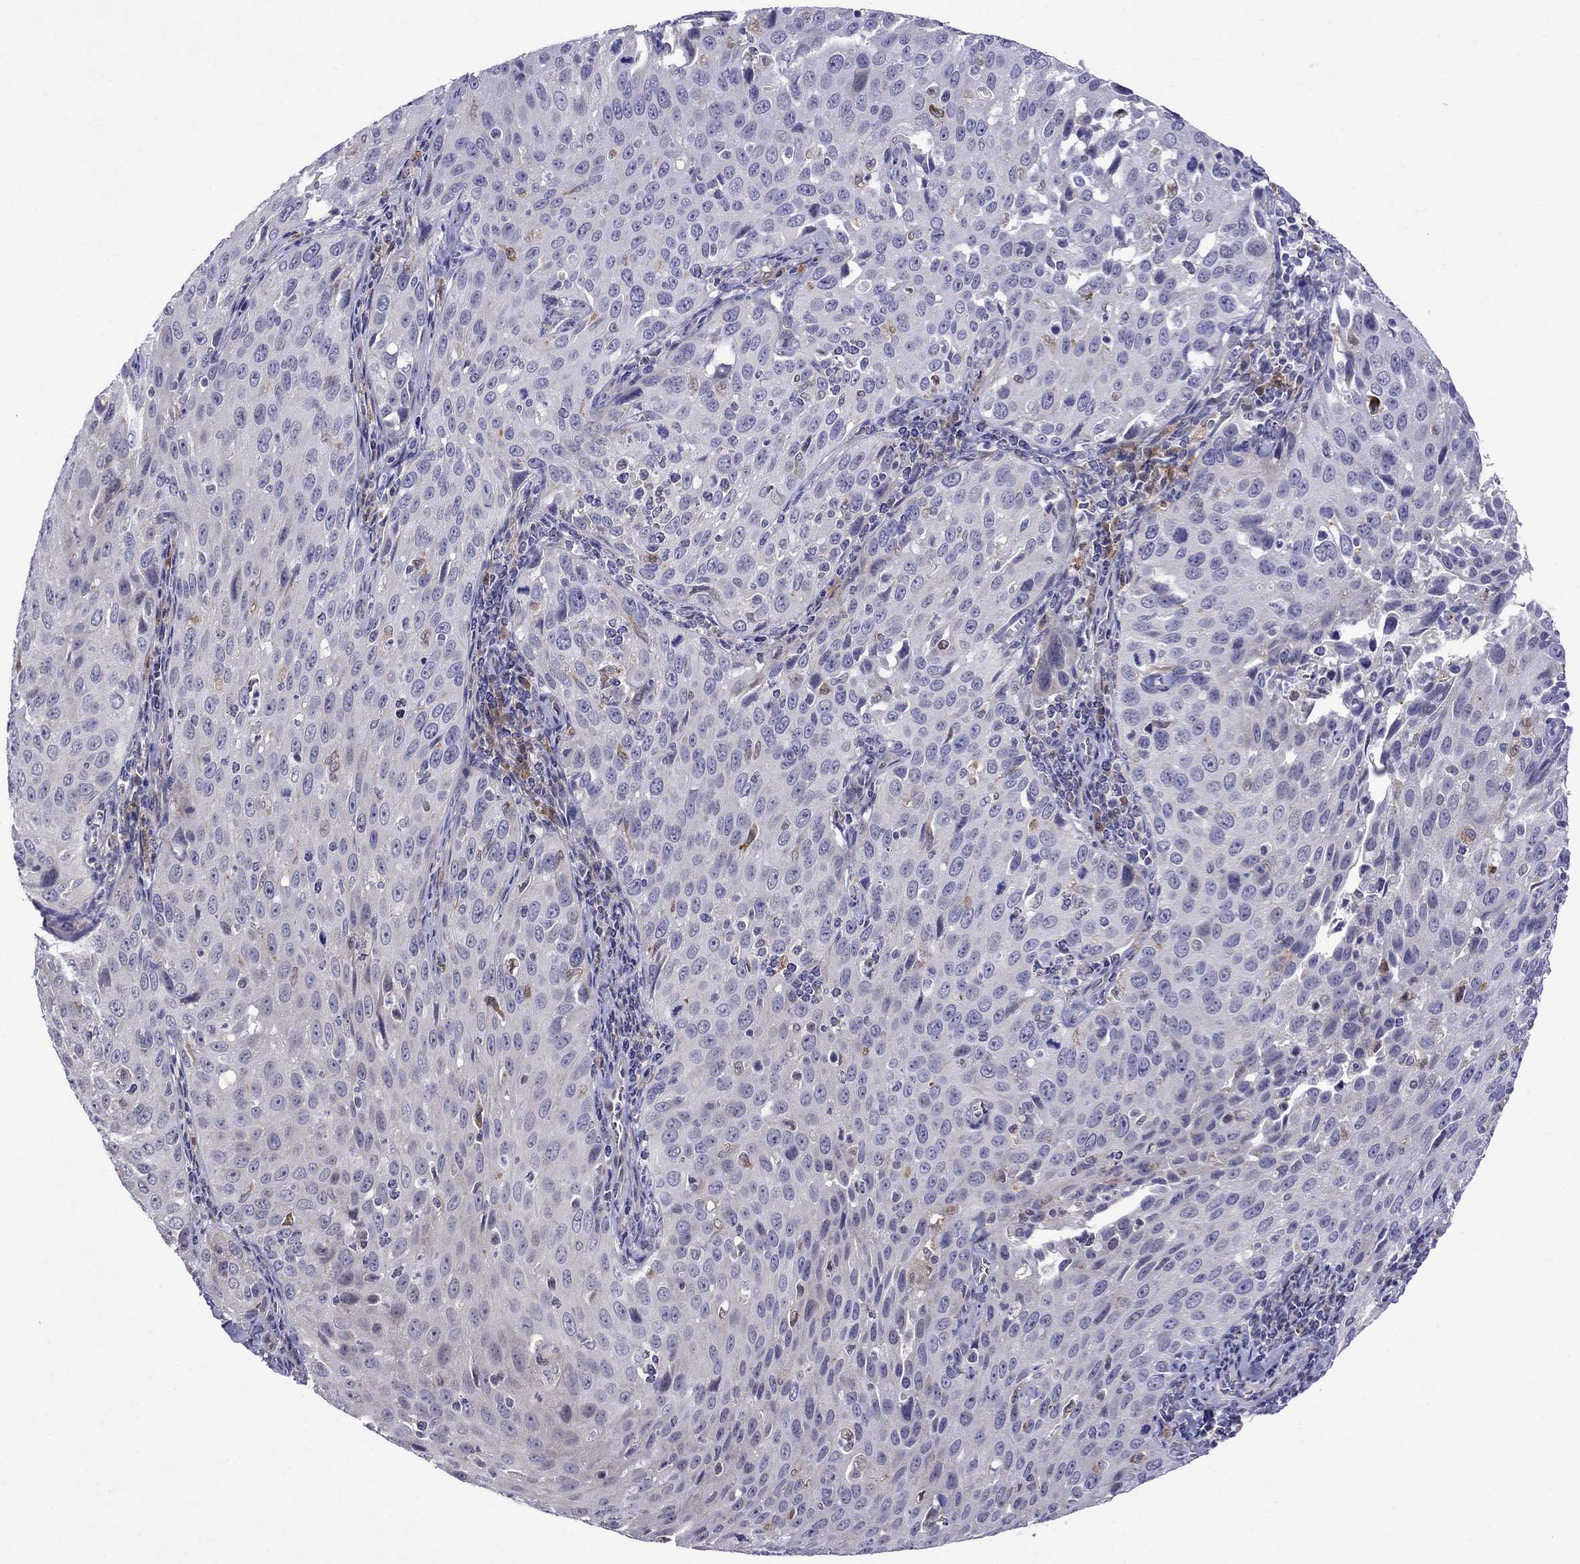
{"staining": {"intensity": "negative", "quantity": "none", "location": "none"}, "tissue": "cervical cancer", "cell_type": "Tumor cells", "image_type": "cancer", "snomed": [{"axis": "morphology", "description": "Squamous cell carcinoma, NOS"}, {"axis": "topography", "description": "Cervix"}], "caption": "There is no significant positivity in tumor cells of cervical cancer (squamous cell carcinoma).", "gene": "ADAM28", "patient": {"sex": "female", "age": 26}}